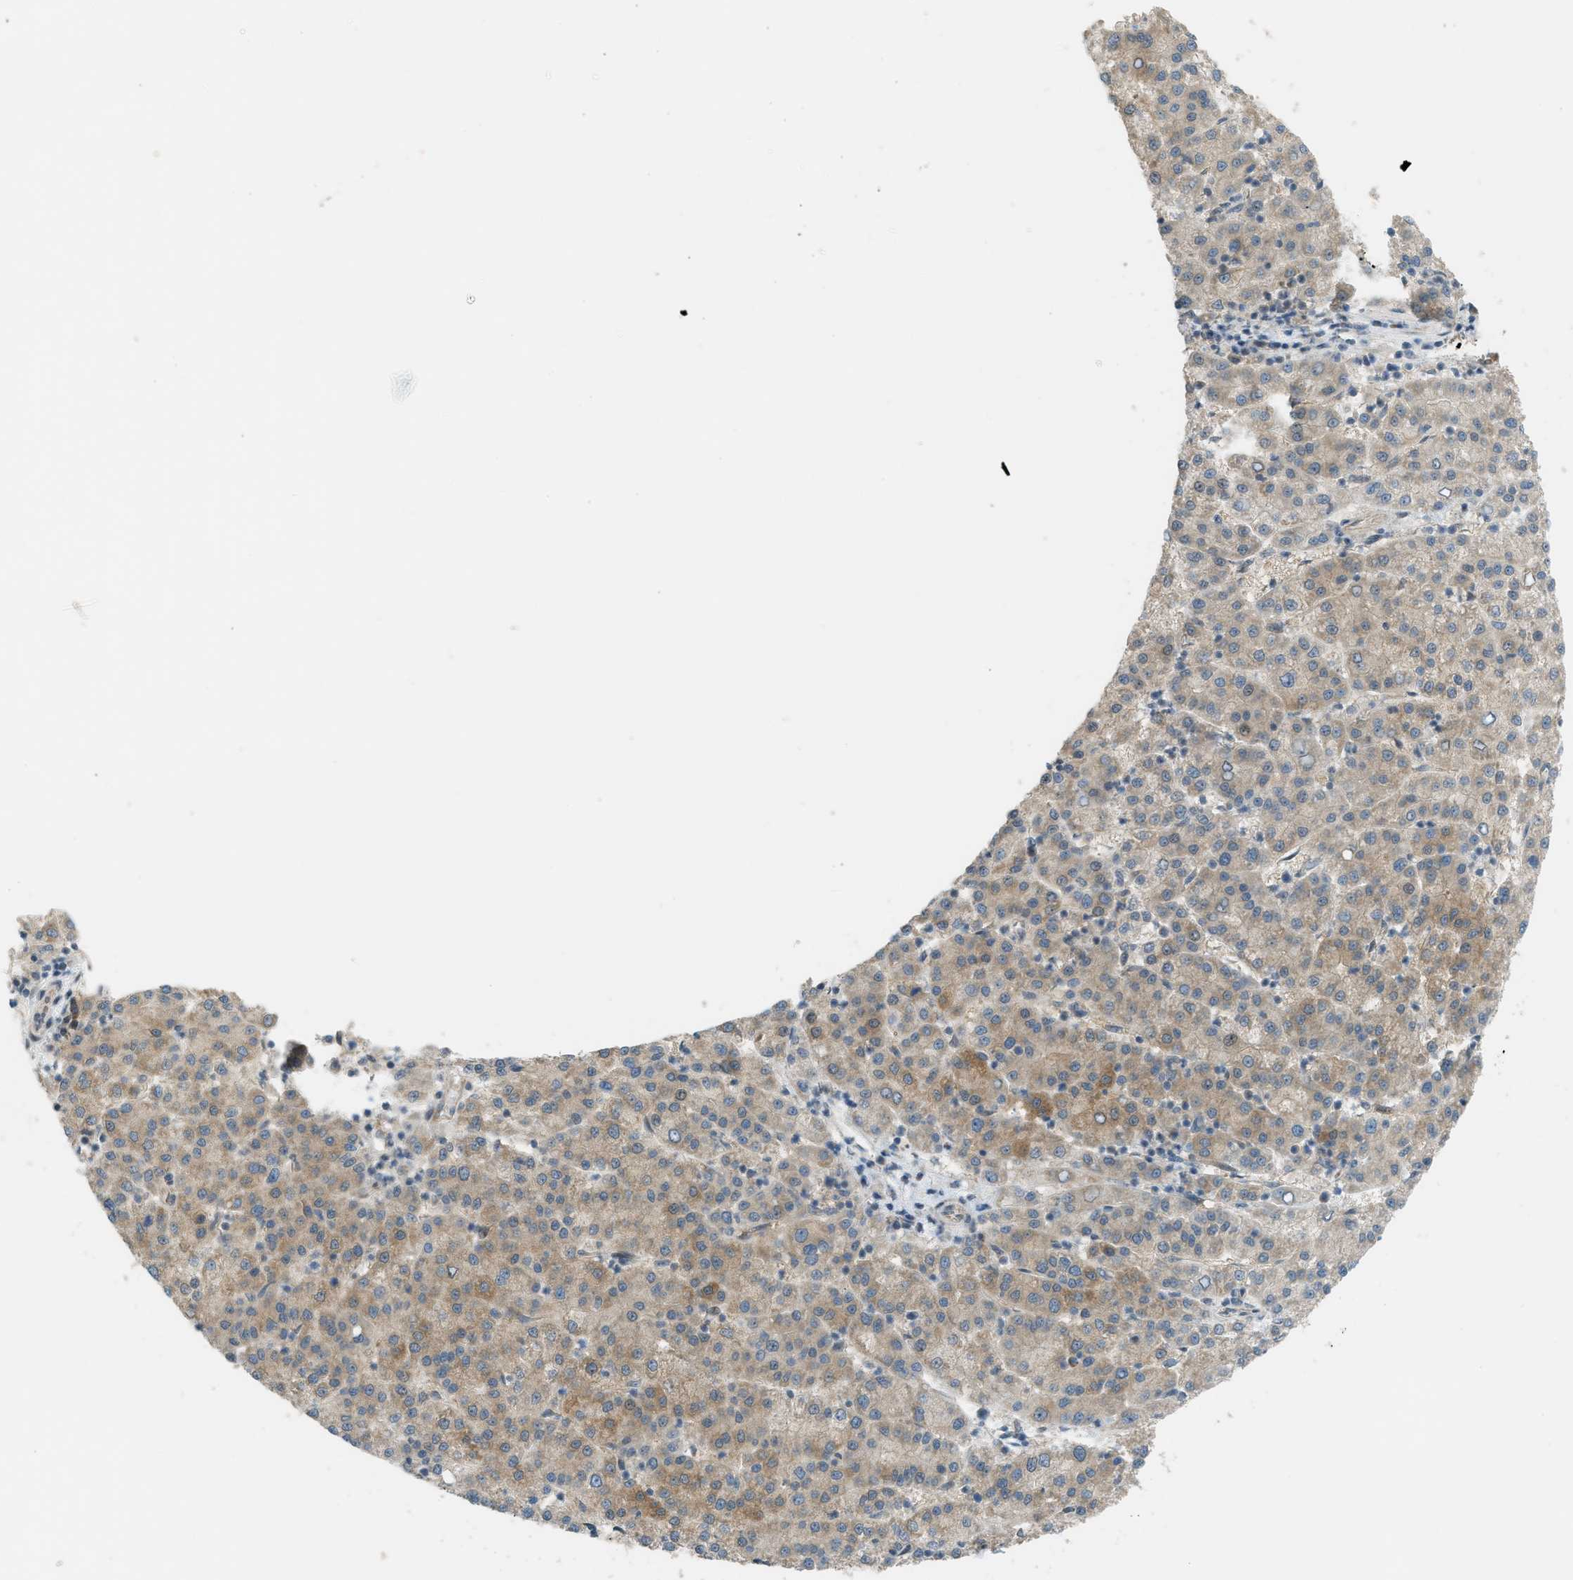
{"staining": {"intensity": "weak", "quantity": "25%-75%", "location": "cytoplasmic/membranous"}, "tissue": "liver cancer", "cell_type": "Tumor cells", "image_type": "cancer", "snomed": [{"axis": "morphology", "description": "Carcinoma, Hepatocellular, NOS"}, {"axis": "topography", "description": "Liver"}], "caption": "Weak cytoplasmic/membranous protein expression is identified in about 25%-75% of tumor cells in liver hepatocellular carcinoma. The protein of interest is shown in brown color, while the nuclei are stained blue.", "gene": "CCDC186", "patient": {"sex": "female", "age": 58}}